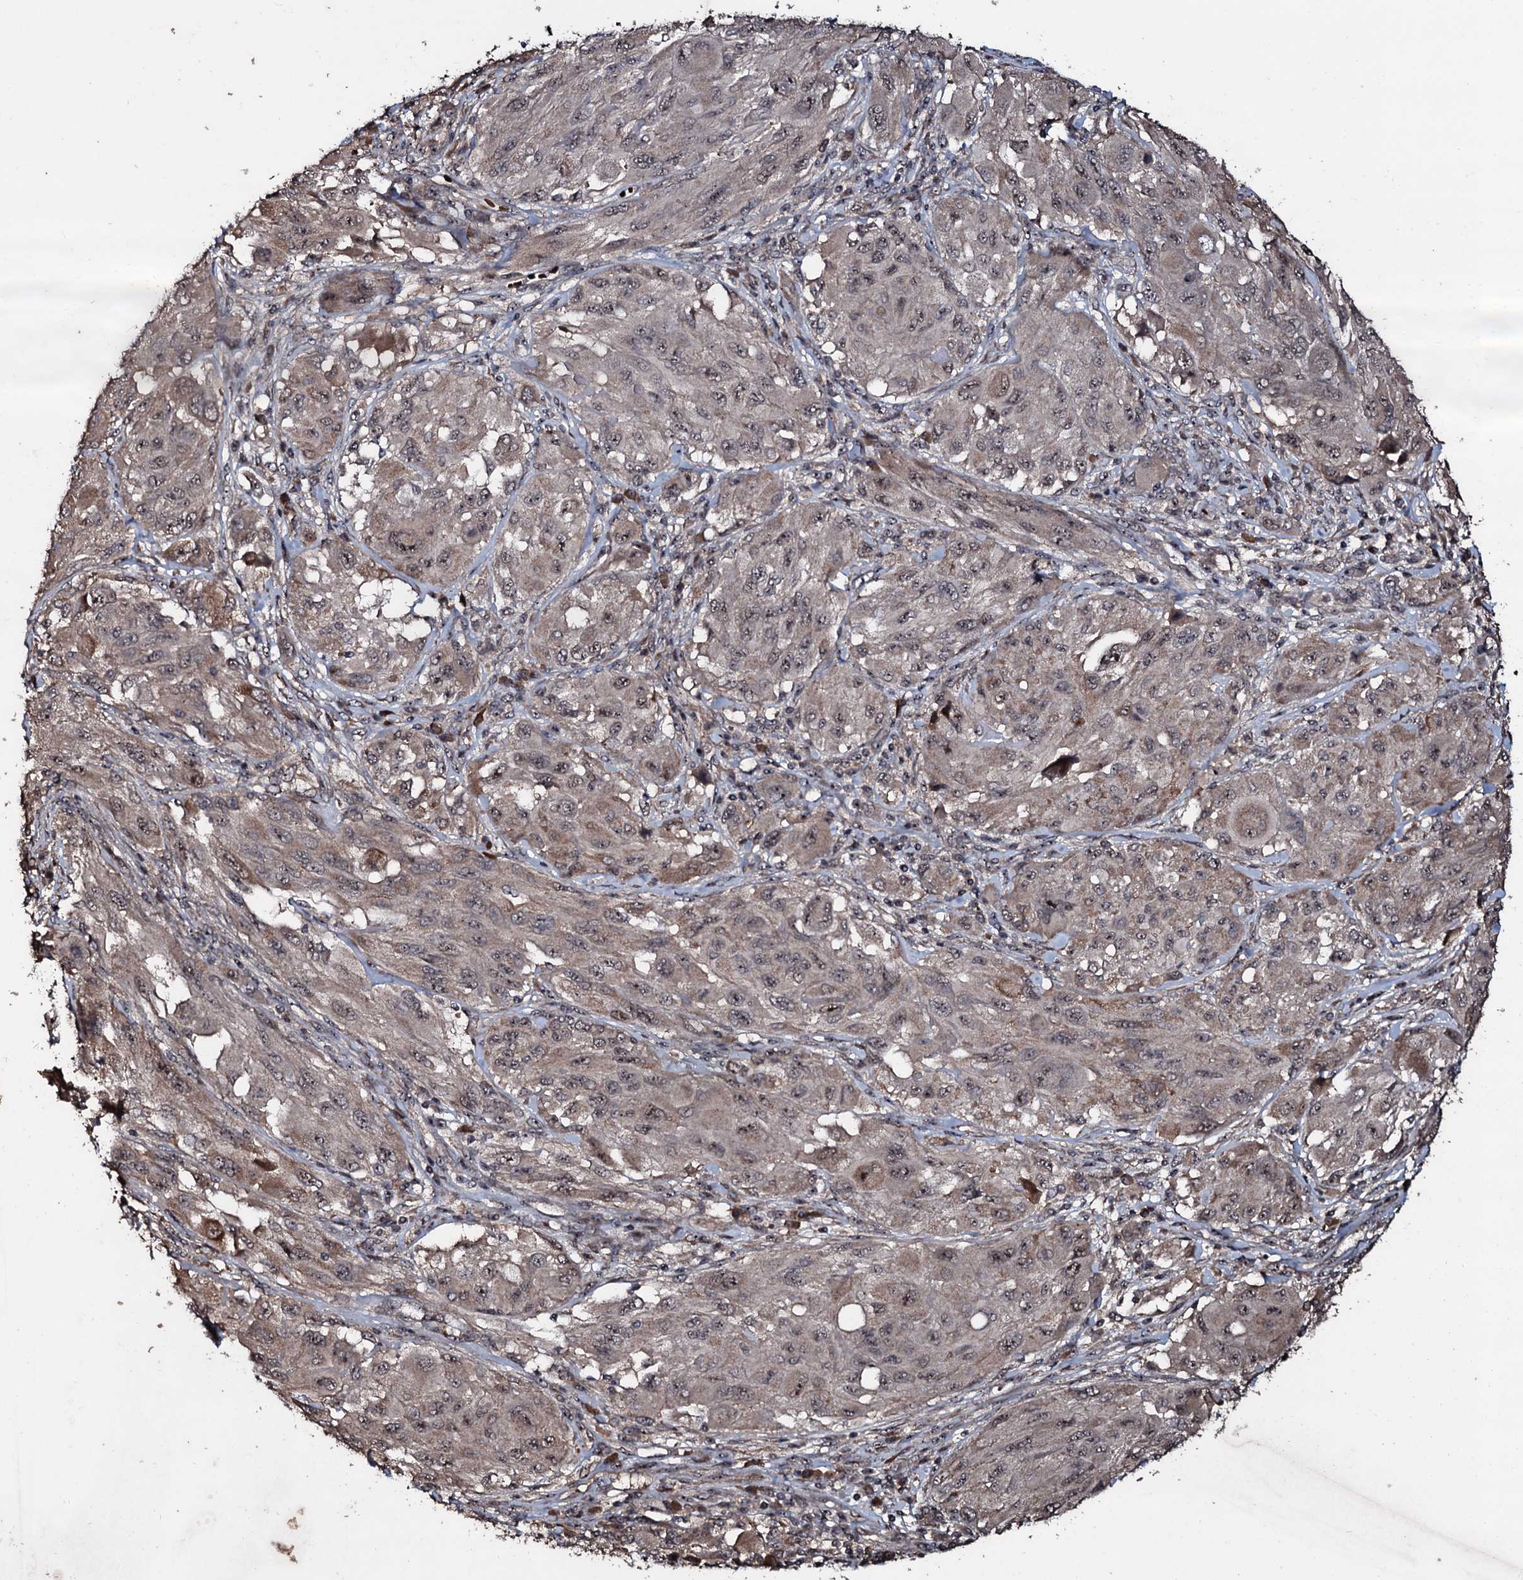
{"staining": {"intensity": "weak", "quantity": "25%-75%", "location": "nuclear"}, "tissue": "melanoma", "cell_type": "Tumor cells", "image_type": "cancer", "snomed": [{"axis": "morphology", "description": "Malignant melanoma, NOS"}, {"axis": "topography", "description": "Skin"}], "caption": "This image reveals malignant melanoma stained with immunohistochemistry (IHC) to label a protein in brown. The nuclear of tumor cells show weak positivity for the protein. Nuclei are counter-stained blue.", "gene": "SUPT7L", "patient": {"sex": "female", "age": 91}}